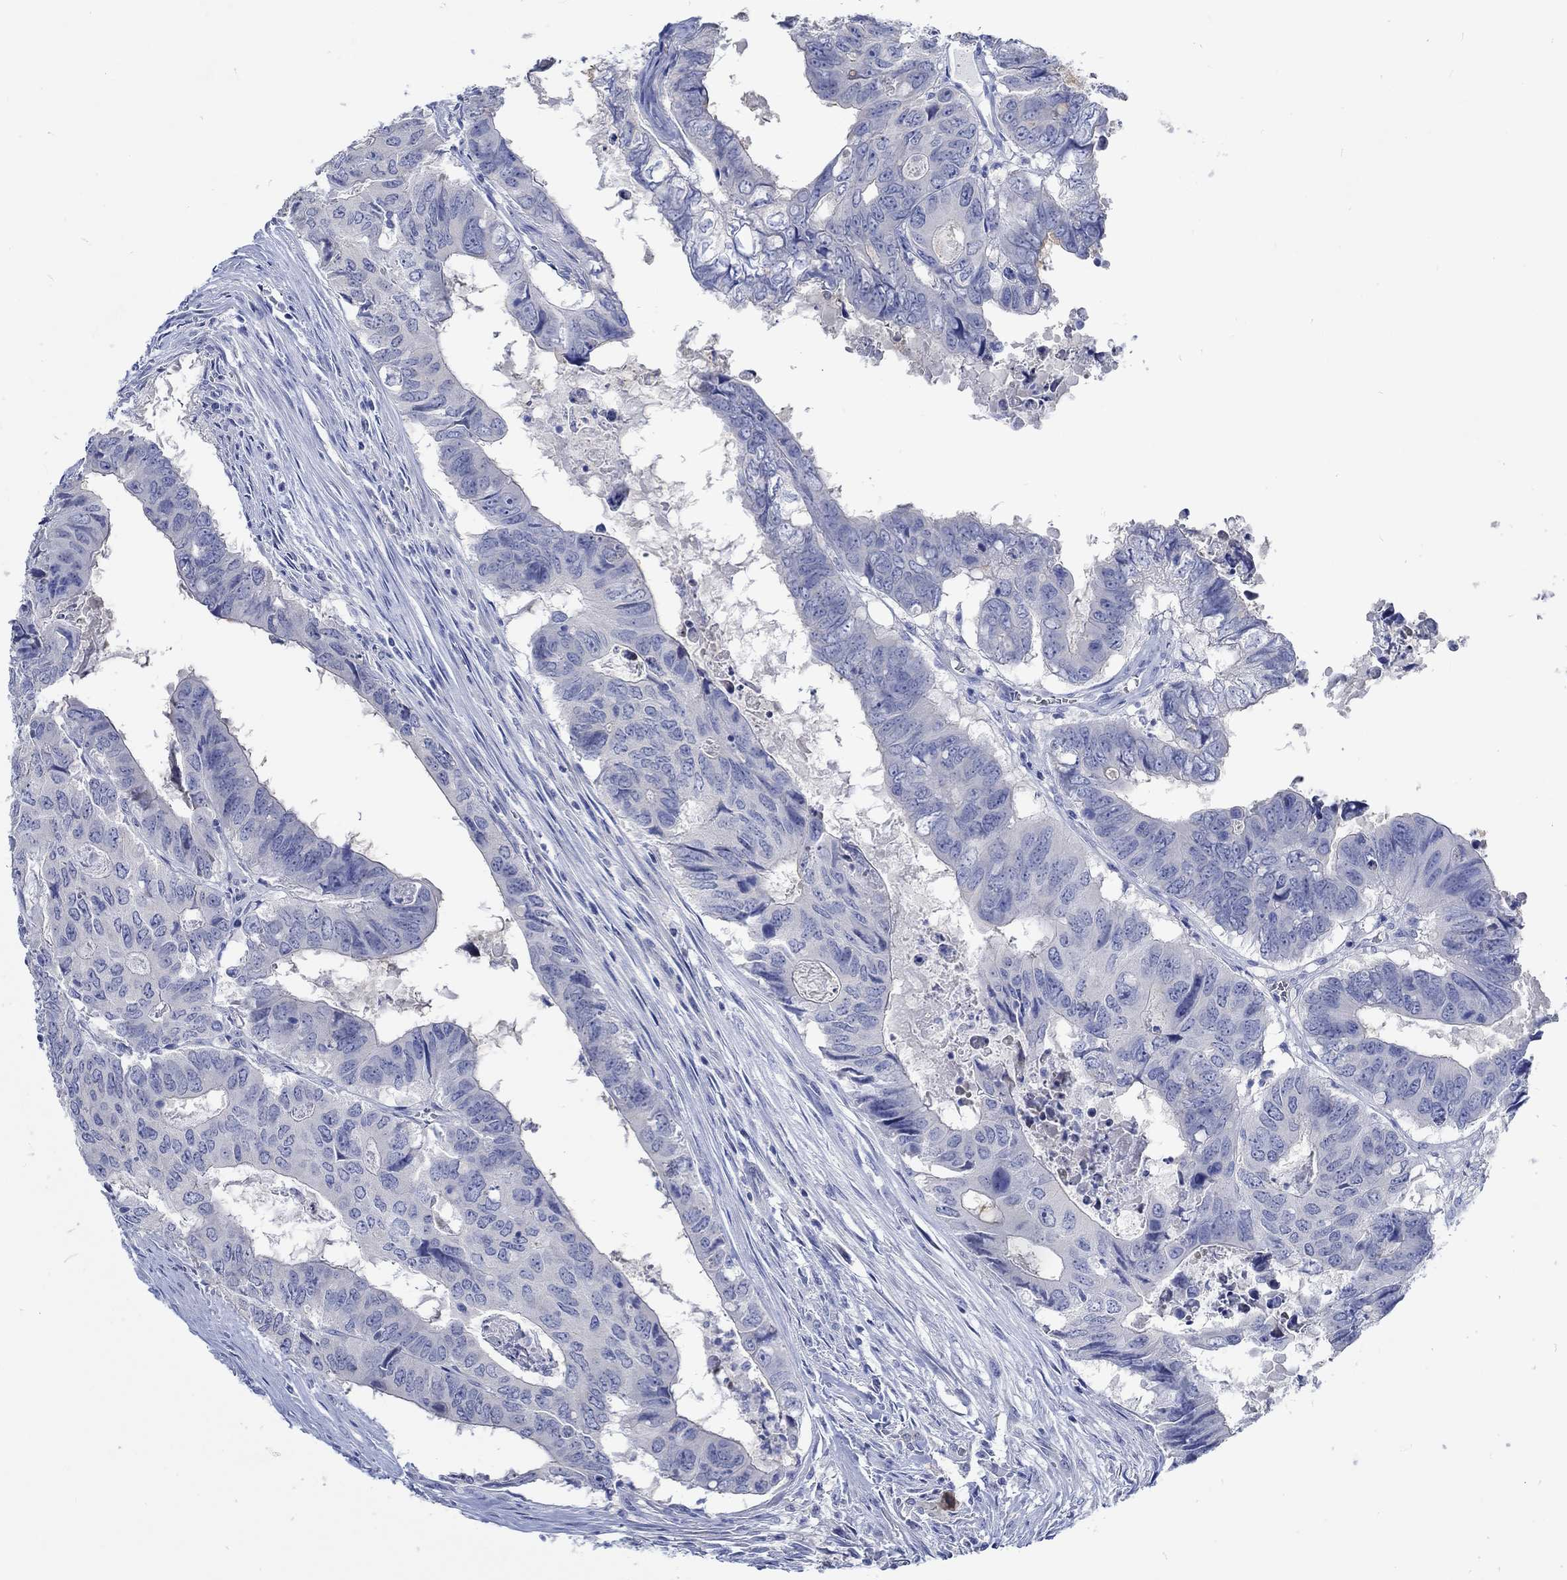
{"staining": {"intensity": "negative", "quantity": "none", "location": "none"}, "tissue": "colorectal cancer", "cell_type": "Tumor cells", "image_type": "cancer", "snomed": [{"axis": "morphology", "description": "Adenocarcinoma, NOS"}, {"axis": "topography", "description": "Colon"}], "caption": "DAB (3,3'-diaminobenzidine) immunohistochemical staining of human adenocarcinoma (colorectal) displays no significant positivity in tumor cells.", "gene": "KCNA1", "patient": {"sex": "male", "age": 79}}